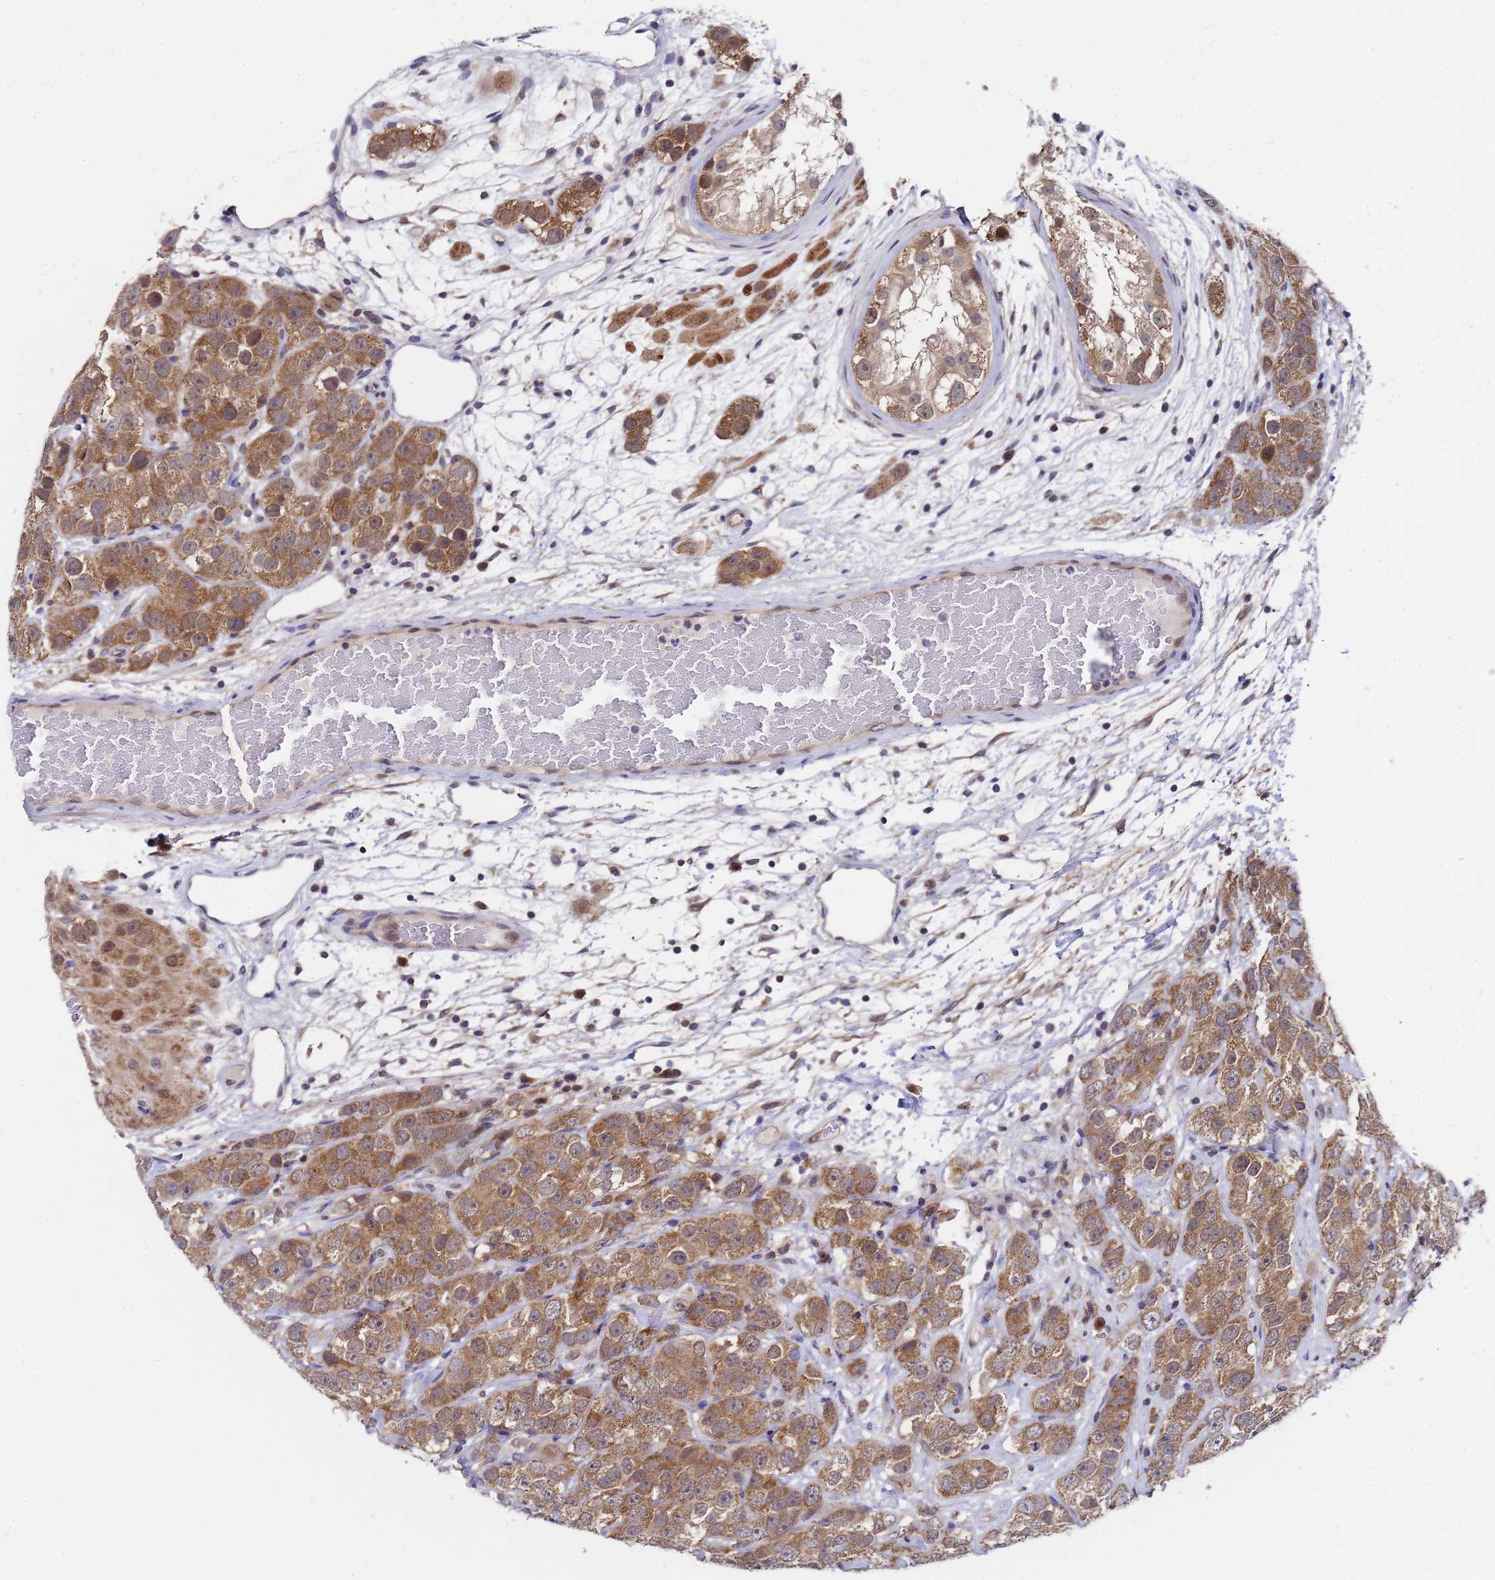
{"staining": {"intensity": "moderate", "quantity": ">75%", "location": "cytoplasmic/membranous"}, "tissue": "testis cancer", "cell_type": "Tumor cells", "image_type": "cancer", "snomed": [{"axis": "morphology", "description": "Seminoma, NOS"}, {"axis": "topography", "description": "Testis"}], "caption": "Immunohistochemical staining of testis cancer (seminoma) demonstrates moderate cytoplasmic/membranous protein staining in approximately >75% of tumor cells. (DAB = brown stain, brightfield microscopy at high magnification).", "gene": "ANAPC13", "patient": {"sex": "male", "age": 28}}